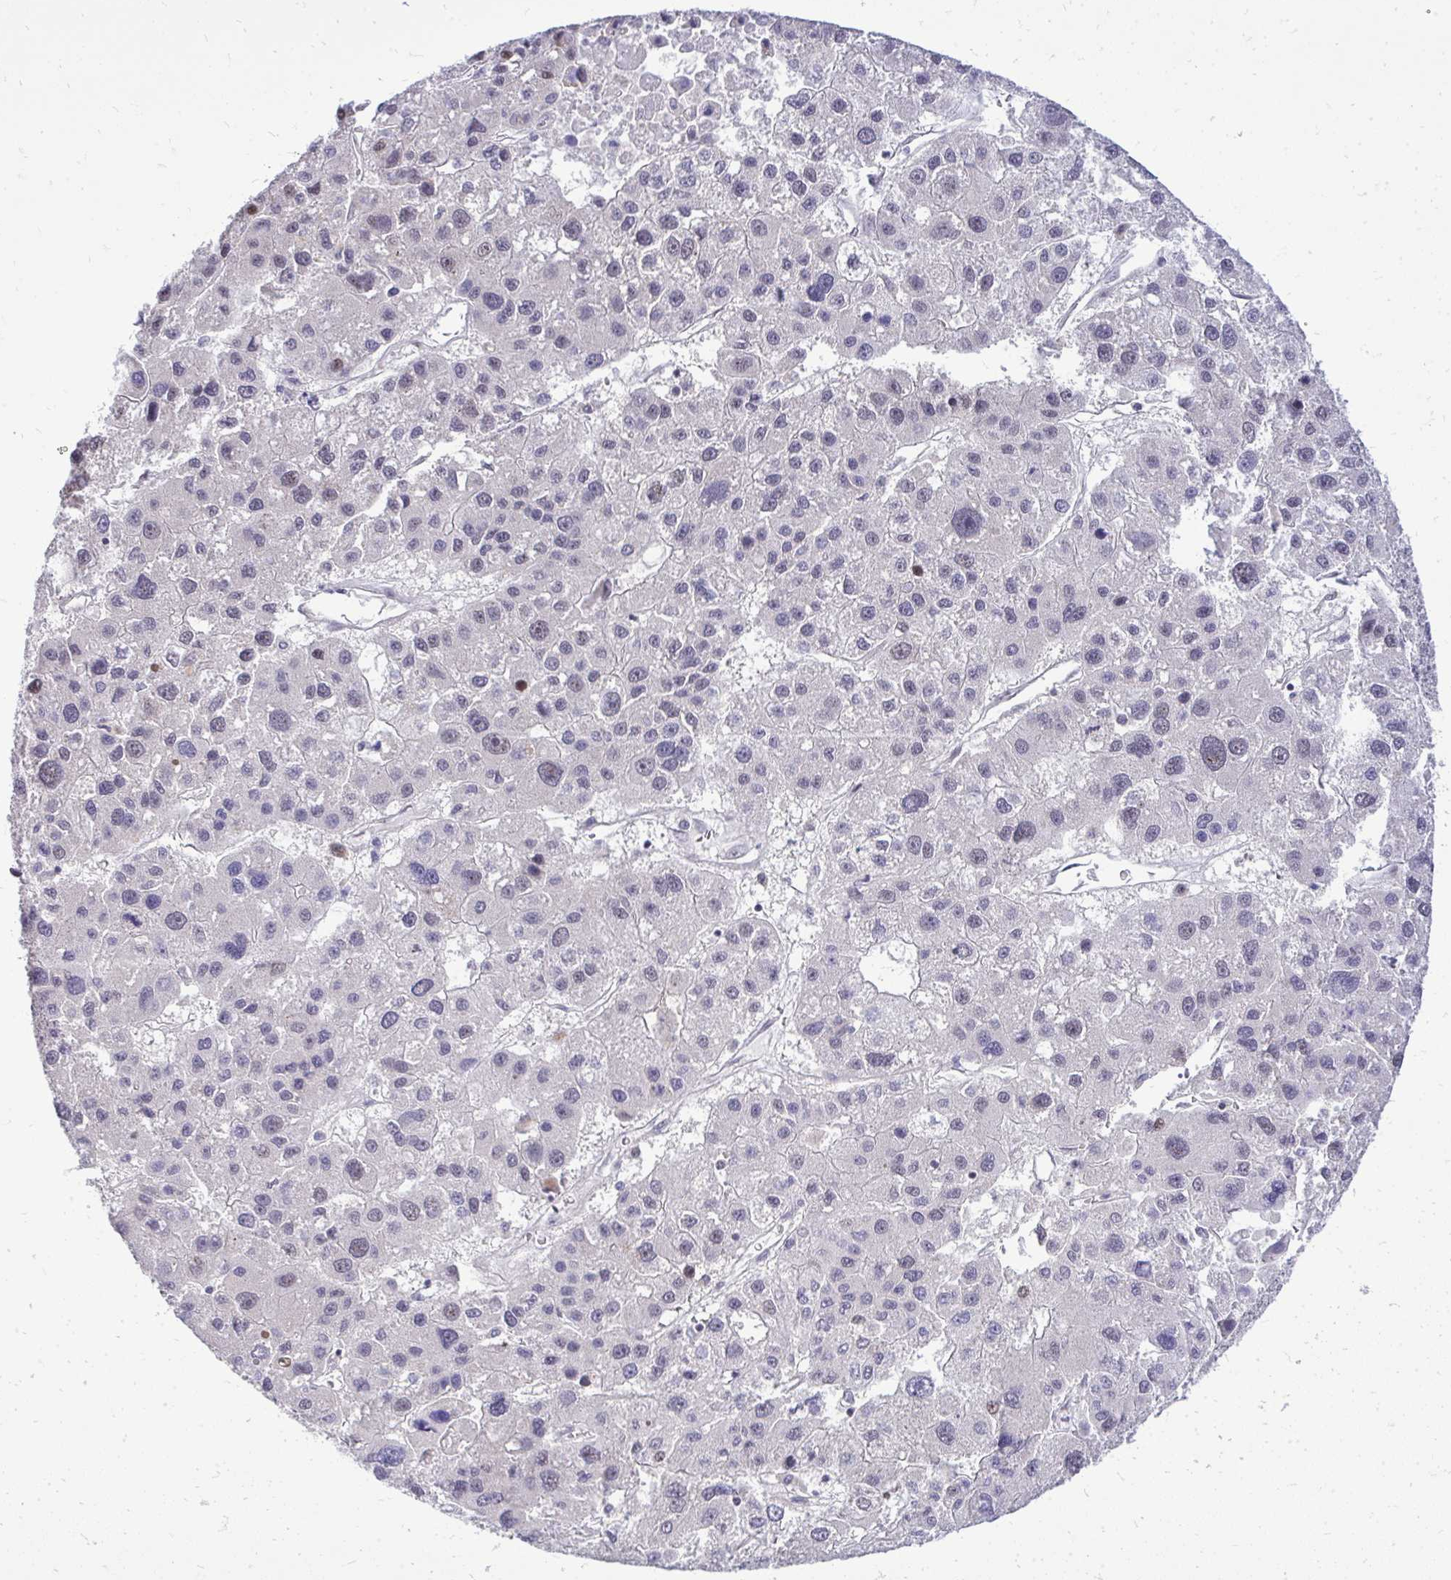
{"staining": {"intensity": "weak", "quantity": "<25%", "location": "nuclear"}, "tissue": "liver cancer", "cell_type": "Tumor cells", "image_type": "cancer", "snomed": [{"axis": "morphology", "description": "Carcinoma, Hepatocellular, NOS"}, {"axis": "topography", "description": "Liver"}], "caption": "Immunohistochemistry image of human hepatocellular carcinoma (liver) stained for a protein (brown), which shows no expression in tumor cells.", "gene": "OR8D1", "patient": {"sex": "male", "age": 73}}